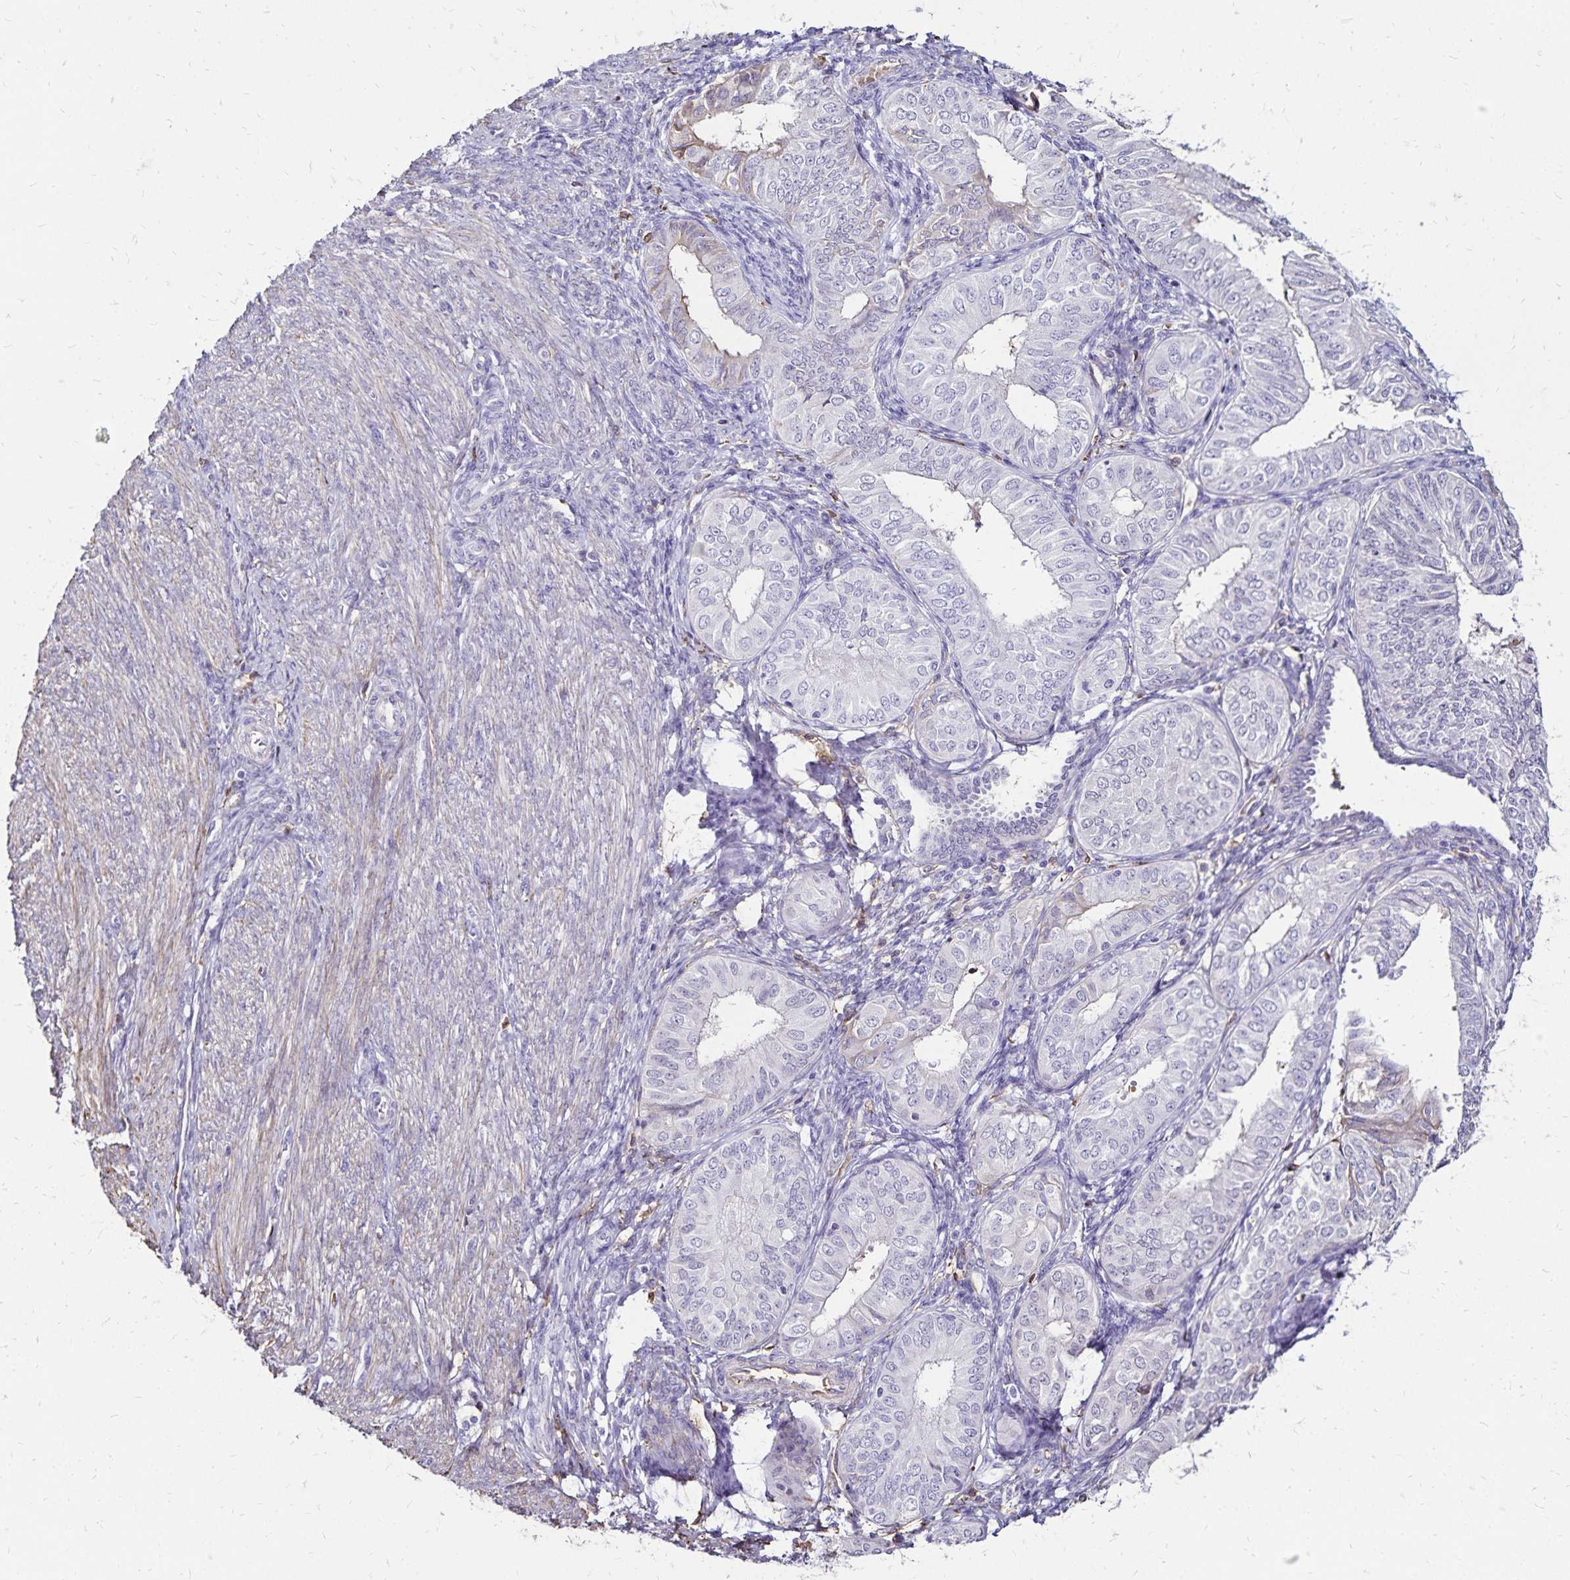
{"staining": {"intensity": "negative", "quantity": "none", "location": "none"}, "tissue": "endometrial cancer", "cell_type": "Tumor cells", "image_type": "cancer", "snomed": [{"axis": "morphology", "description": "Adenocarcinoma, NOS"}, {"axis": "topography", "description": "Endometrium"}], "caption": "This is a photomicrograph of immunohistochemistry (IHC) staining of endometrial adenocarcinoma, which shows no staining in tumor cells.", "gene": "KISS1", "patient": {"sex": "female", "age": 58}}